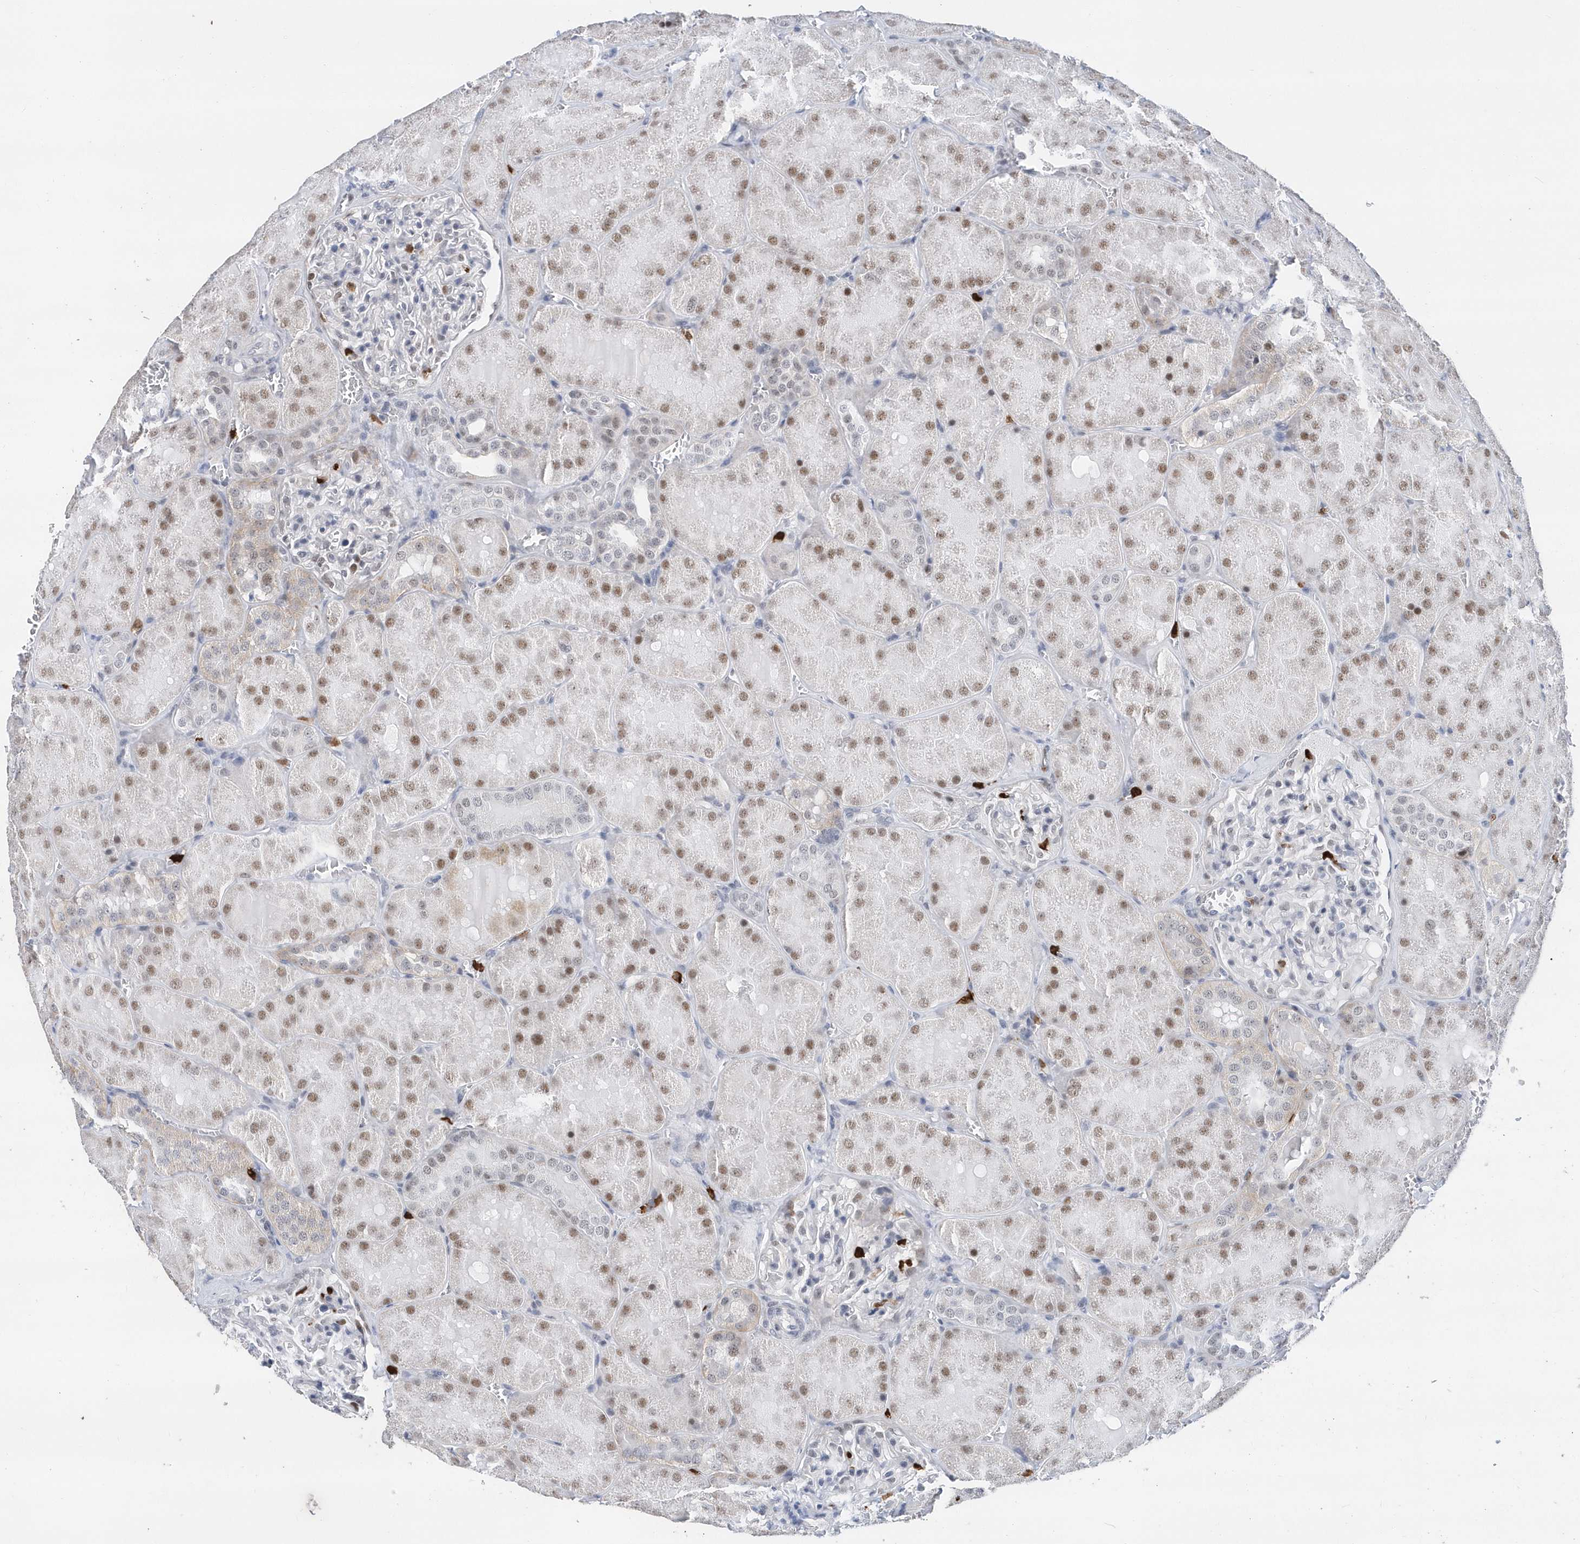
{"staining": {"intensity": "negative", "quantity": "none", "location": "none"}, "tissue": "kidney", "cell_type": "Cells in glomeruli", "image_type": "normal", "snomed": [{"axis": "morphology", "description": "Normal tissue, NOS"}, {"axis": "topography", "description": "Kidney"}], "caption": "Immunohistochemistry histopathology image of benign kidney: kidney stained with DAB (3,3'-diaminobenzidine) displays no significant protein positivity in cells in glomeruli. Brightfield microscopy of IHC stained with DAB (brown) and hematoxylin (blue), captured at high magnification.", "gene": "RPP30", "patient": {"sex": "male", "age": 28}}